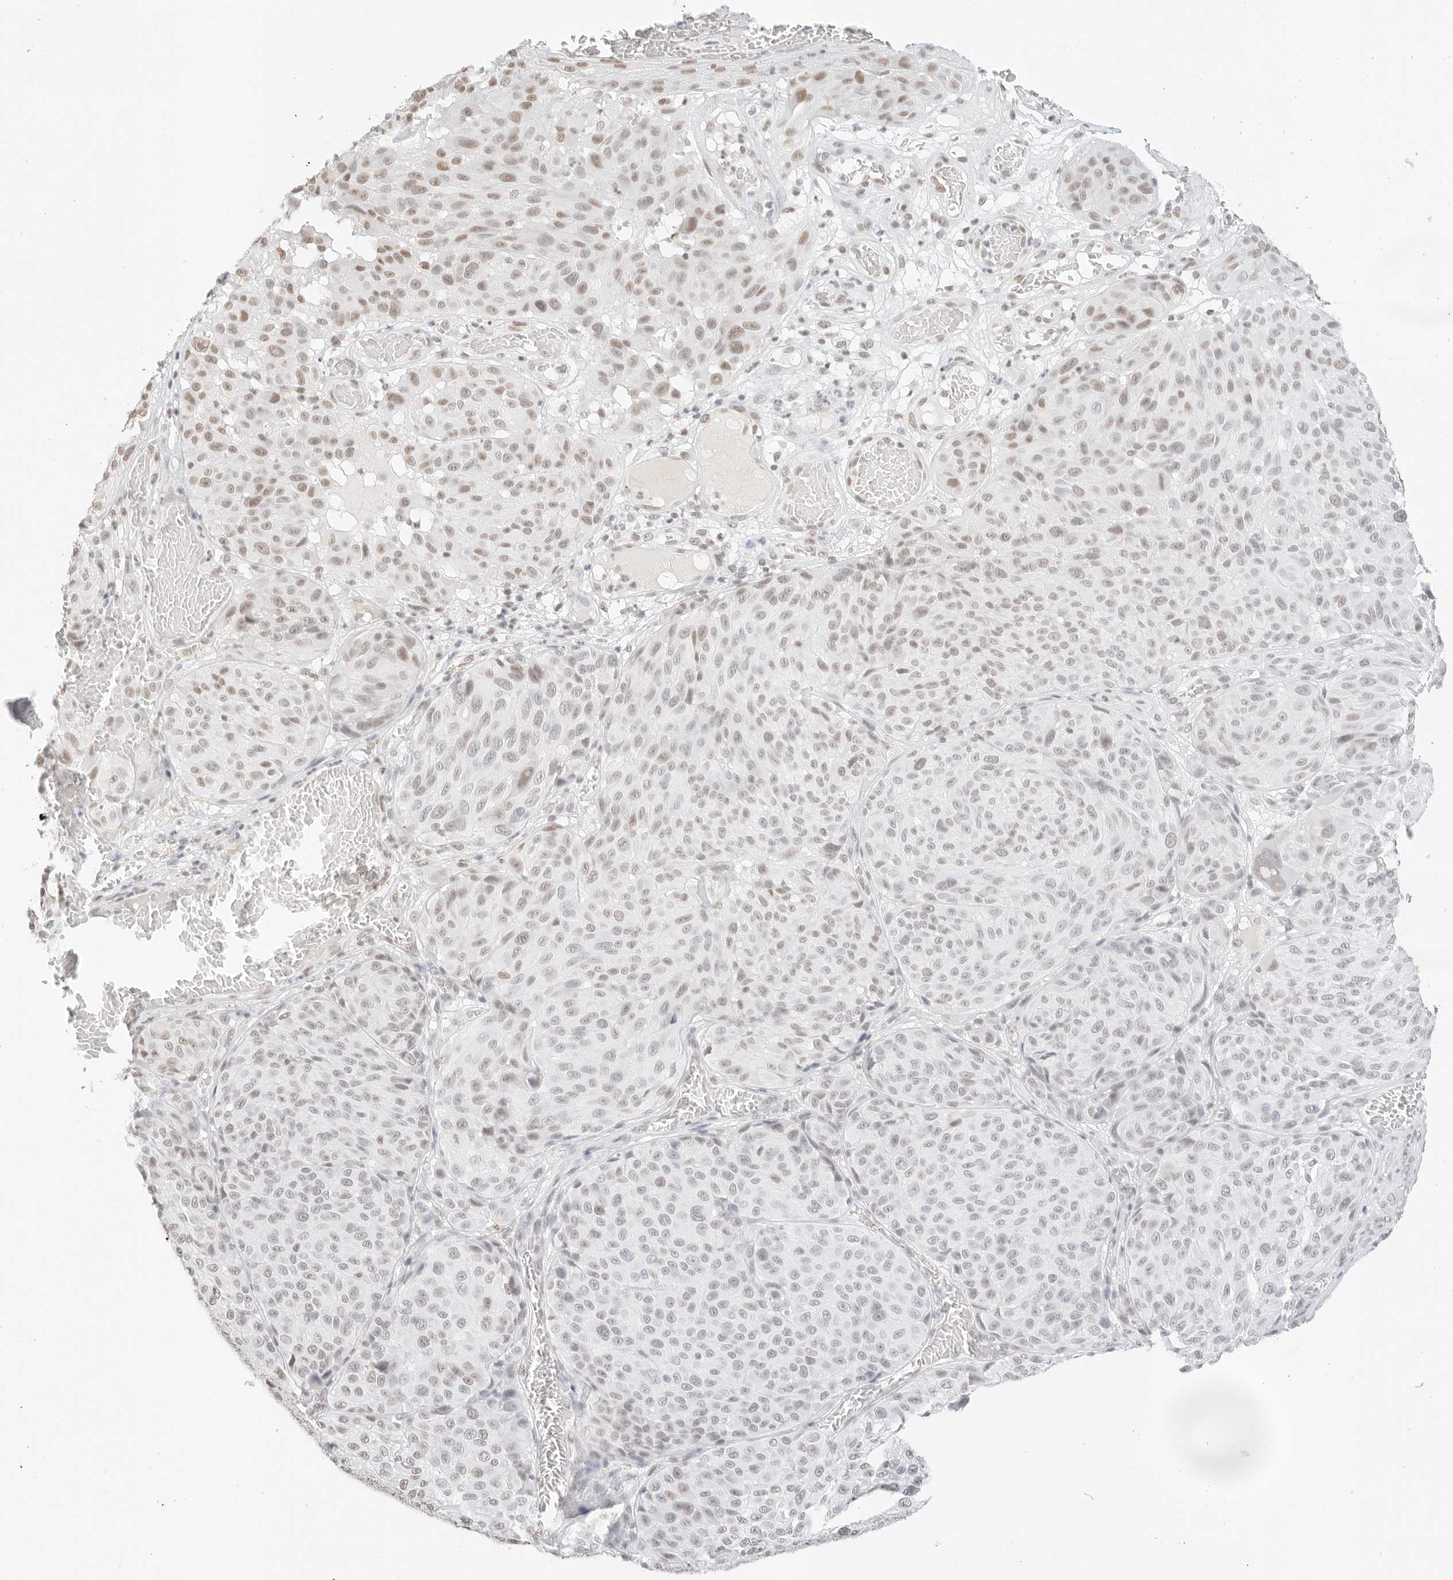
{"staining": {"intensity": "moderate", "quantity": "25%-75%", "location": "nuclear"}, "tissue": "melanoma", "cell_type": "Tumor cells", "image_type": "cancer", "snomed": [{"axis": "morphology", "description": "Malignant melanoma, NOS"}, {"axis": "topography", "description": "Skin"}], "caption": "This photomicrograph demonstrates immunohistochemistry (IHC) staining of melanoma, with medium moderate nuclear expression in approximately 25%-75% of tumor cells.", "gene": "FBLN5", "patient": {"sex": "male", "age": 83}}